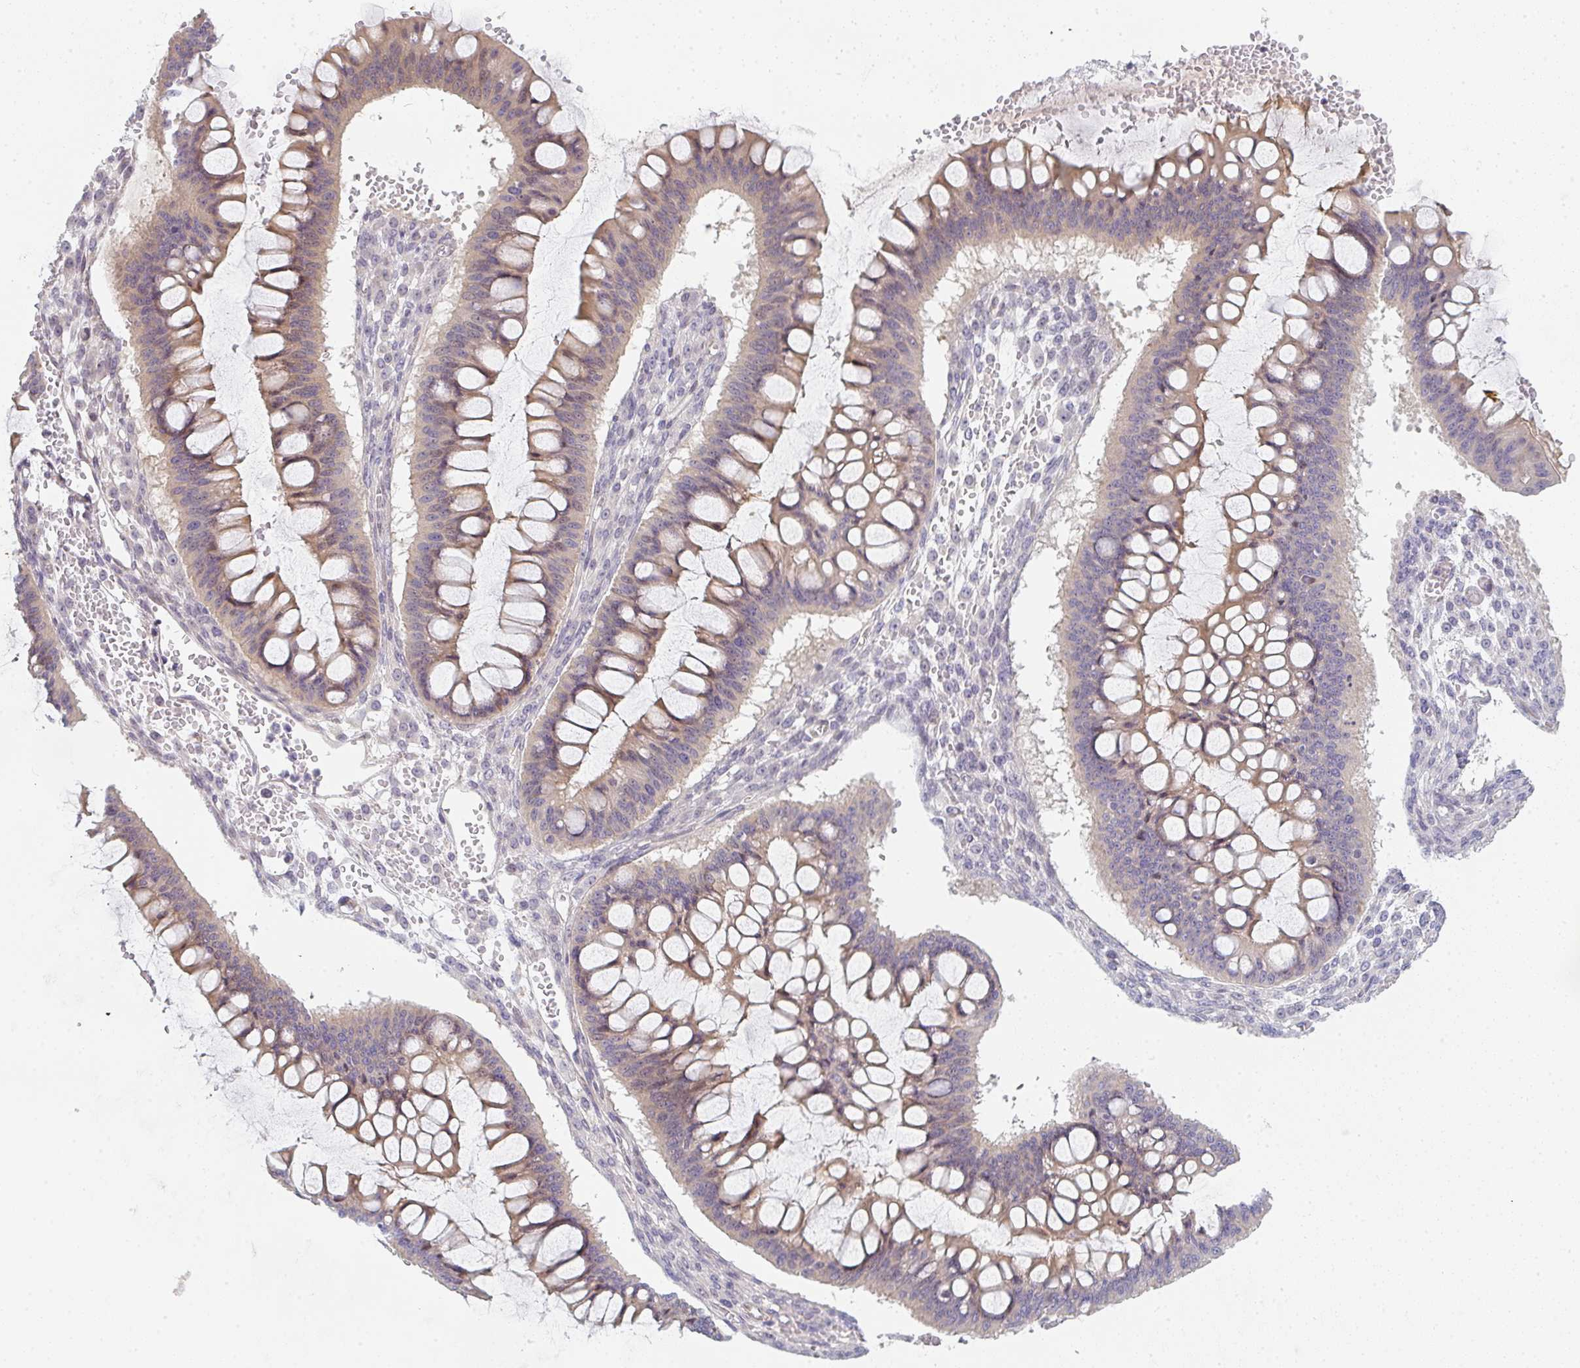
{"staining": {"intensity": "weak", "quantity": ">75%", "location": "cytoplasmic/membranous"}, "tissue": "ovarian cancer", "cell_type": "Tumor cells", "image_type": "cancer", "snomed": [{"axis": "morphology", "description": "Cystadenocarcinoma, mucinous, NOS"}, {"axis": "topography", "description": "Ovary"}], "caption": "Ovarian cancer (mucinous cystadenocarcinoma) stained for a protein displays weak cytoplasmic/membranous positivity in tumor cells.", "gene": "TNFRSF10A", "patient": {"sex": "female", "age": 73}}